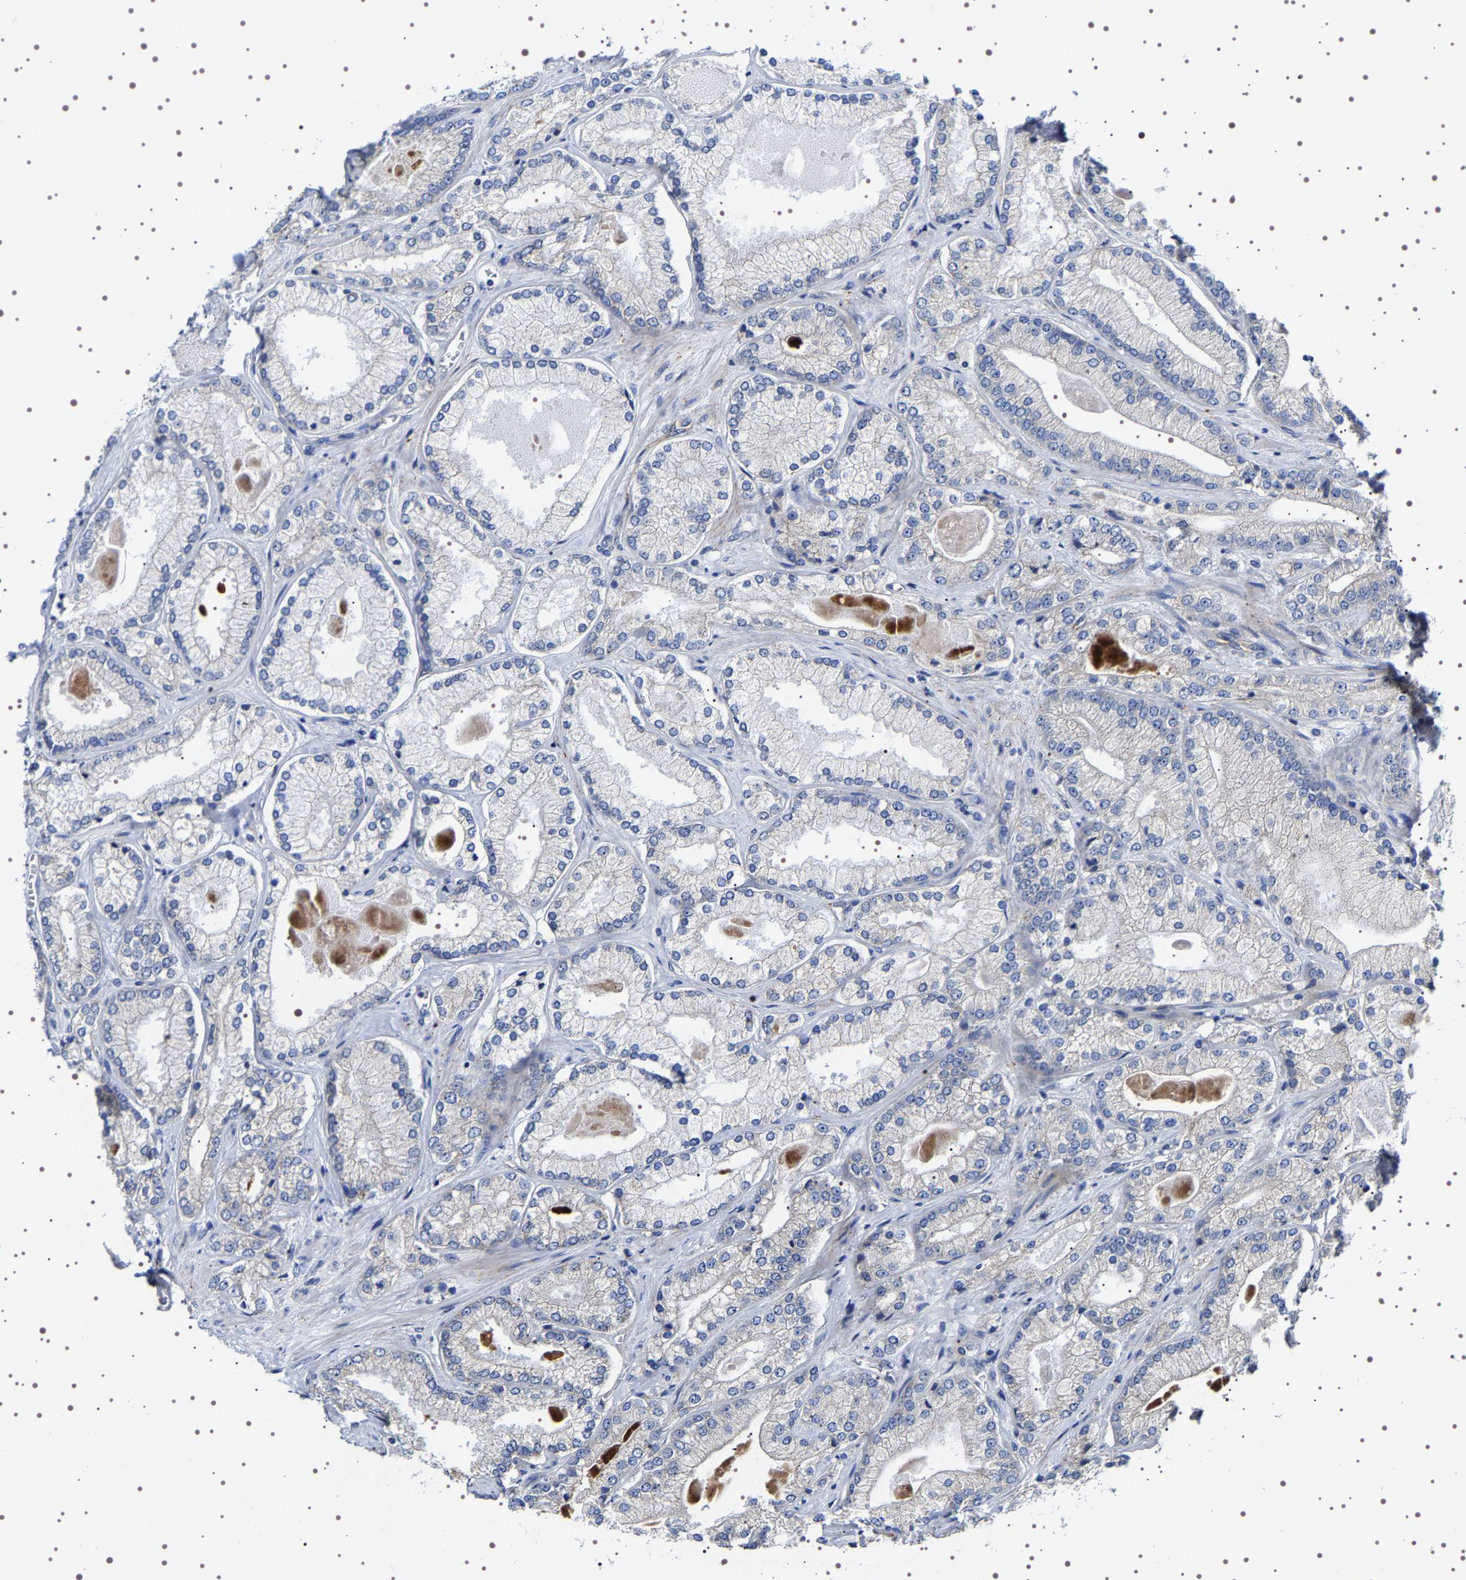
{"staining": {"intensity": "negative", "quantity": "none", "location": "none"}, "tissue": "prostate cancer", "cell_type": "Tumor cells", "image_type": "cancer", "snomed": [{"axis": "morphology", "description": "Adenocarcinoma, Low grade"}, {"axis": "topography", "description": "Prostate"}], "caption": "The immunohistochemistry histopathology image has no significant staining in tumor cells of prostate cancer tissue.", "gene": "SQLE", "patient": {"sex": "male", "age": 65}}